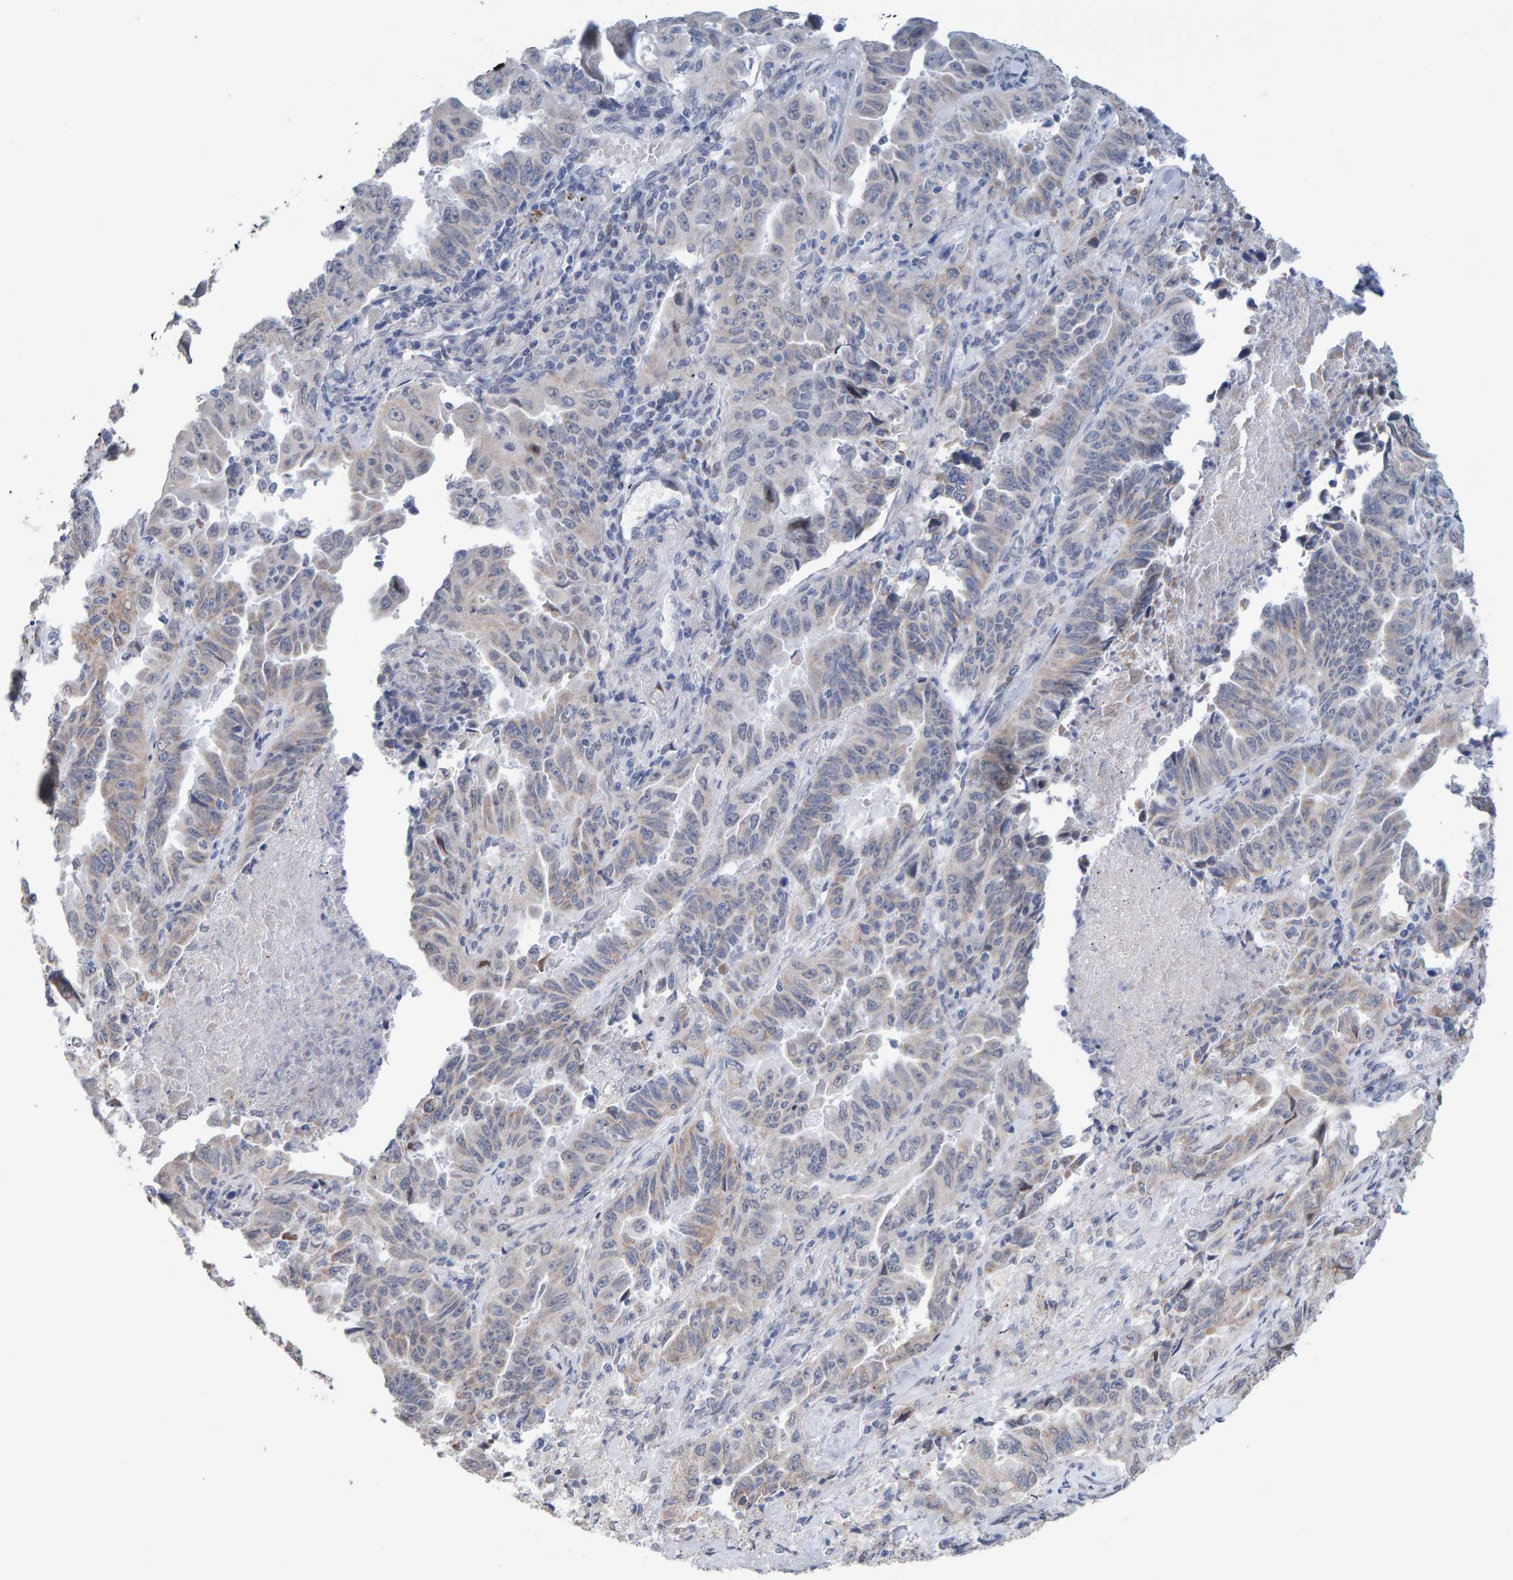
{"staining": {"intensity": "weak", "quantity": "<25%", "location": "cytoplasmic/membranous"}, "tissue": "lung cancer", "cell_type": "Tumor cells", "image_type": "cancer", "snomed": [{"axis": "morphology", "description": "Adenocarcinoma, NOS"}, {"axis": "topography", "description": "Lung"}], "caption": "The photomicrograph exhibits no significant positivity in tumor cells of lung adenocarcinoma.", "gene": "USP43", "patient": {"sex": "female", "age": 51}}